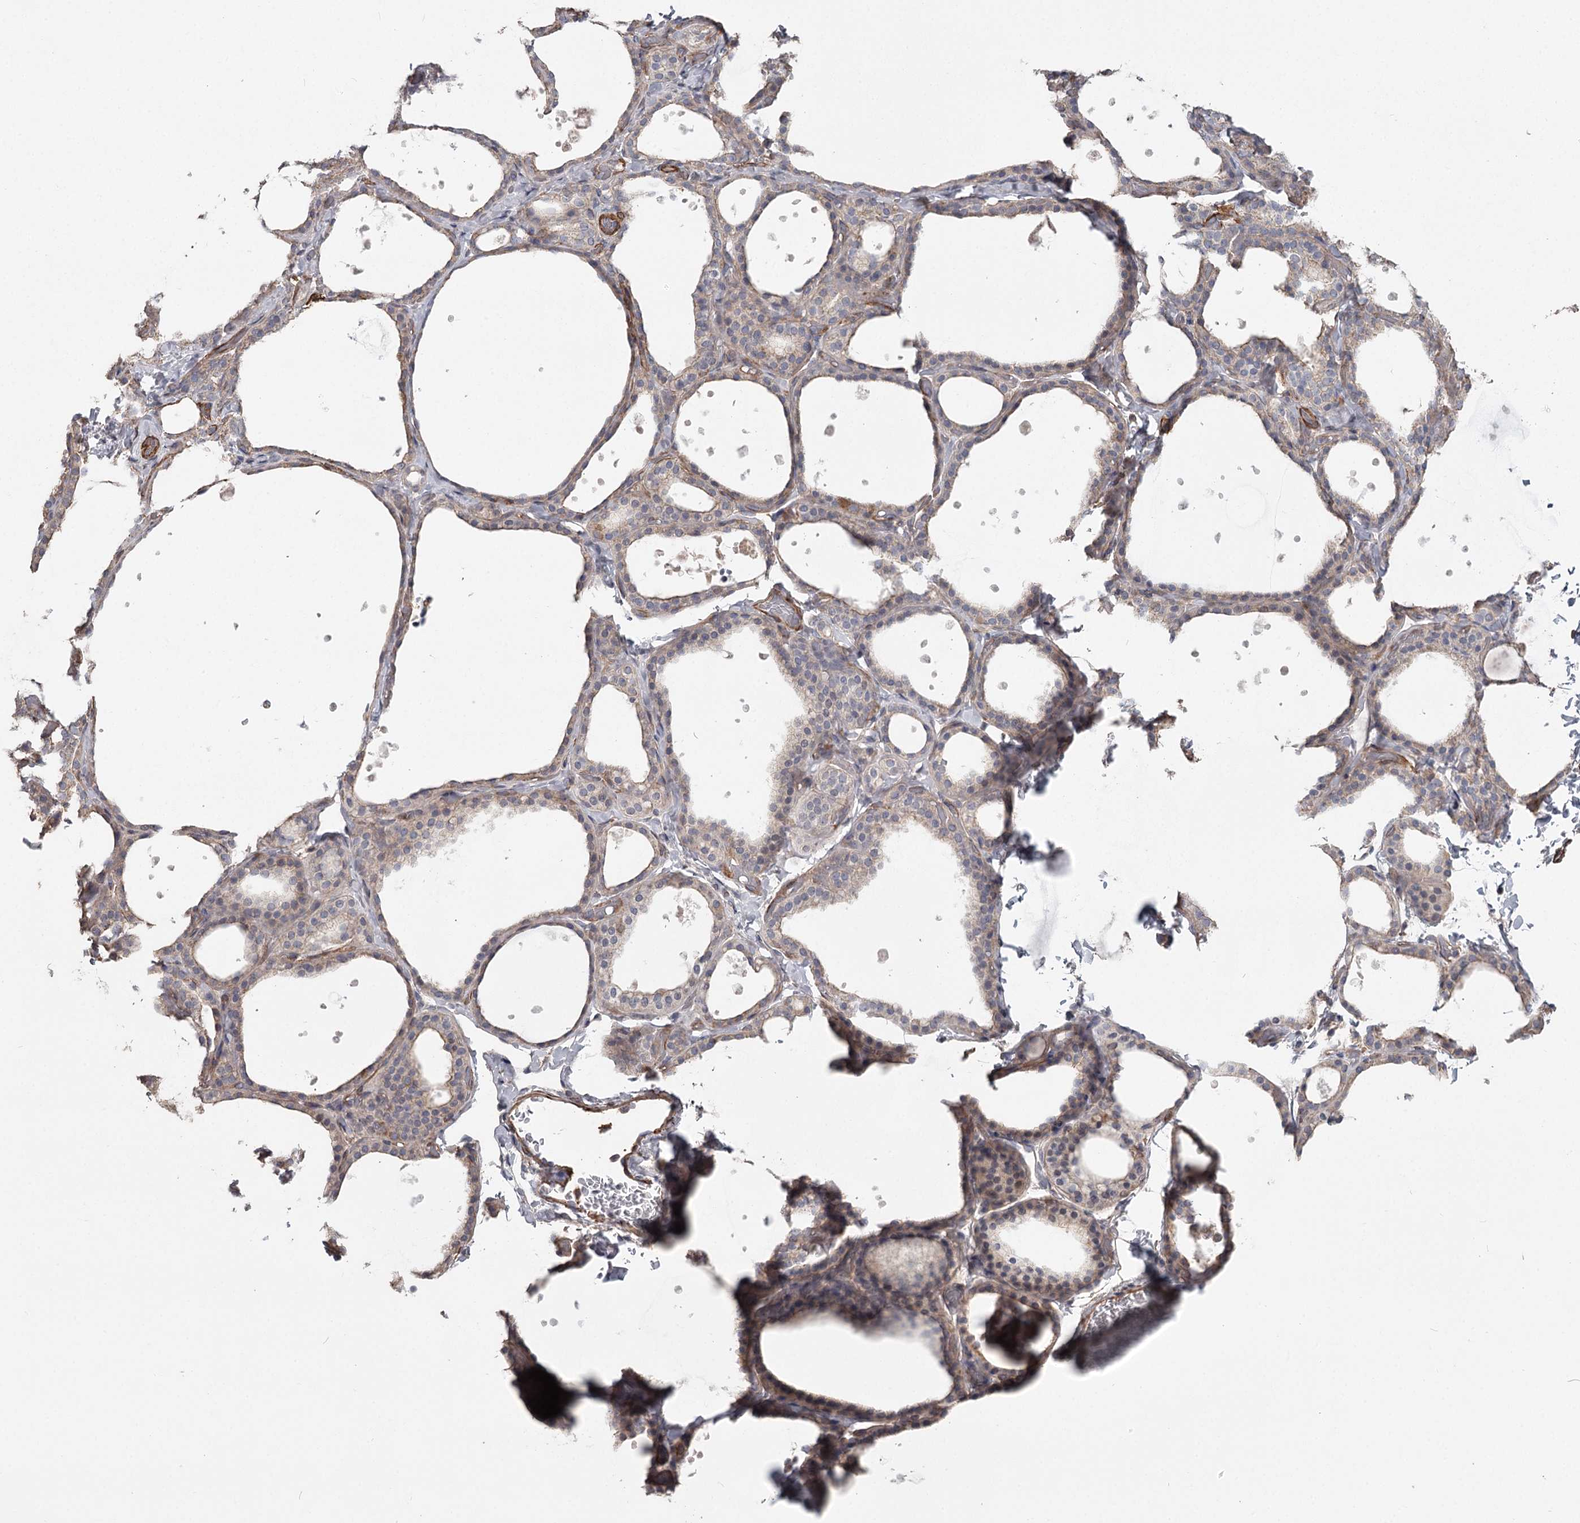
{"staining": {"intensity": "weak", "quantity": "<25%", "location": "cytoplasmic/membranous"}, "tissue": "thyroid gland", "cell_type": "Glandular cells", "image_type": "normal", "snomed": [{"axis": "morphology", "description": "Normal tissue, NOS"}, {"axis": "topography", "description": "Thyroid gland"}], "caption": "DAB immunohistochemical staining of normal thyroid gland displays no significant expression in glandular cells.", "gene": "DHRS9", "patient": {"sex": "female", "age": 44}}